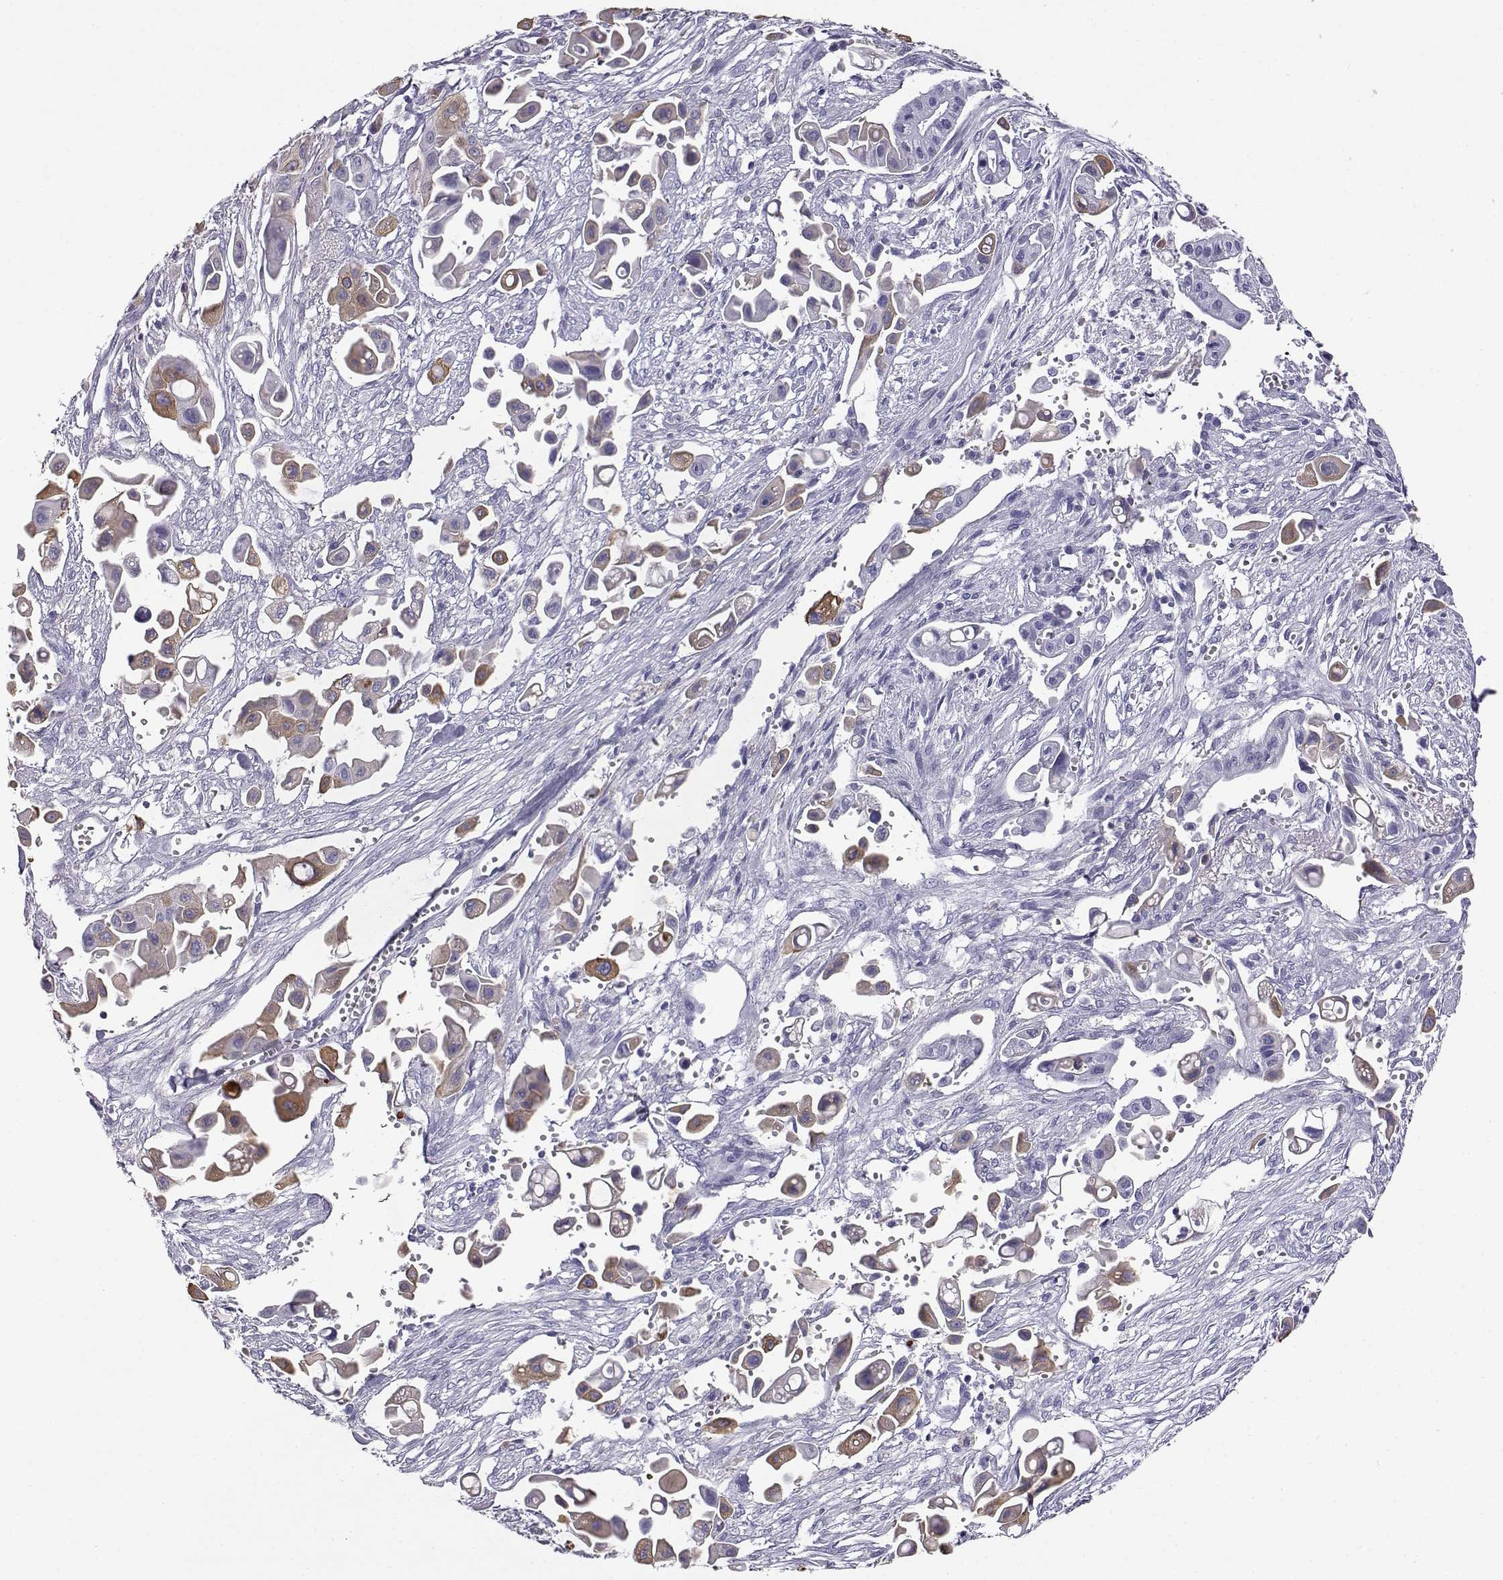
{"staining": {"intensity": "moderate", "quantity": "<25%", "location": "cytoplasmic/membranous"}, "tissue": "pancreatic cancer", "cell_type": "Tumor cells", "image_type": "cancer", "snomed": [{"axis": "morphology", "description": "Adenocarcinoma, NOS"}, {"axis": "topography", "description": "Pancreas"}], "caption": "This is an image of IHC staining of pancreatic cancer (adenocarcinoma), which shows moderate staining in the cytoplasmic/membranous of tumor cells.", "gene": "AKR1B1", "patient": {"sex": "male", "age": 50}}